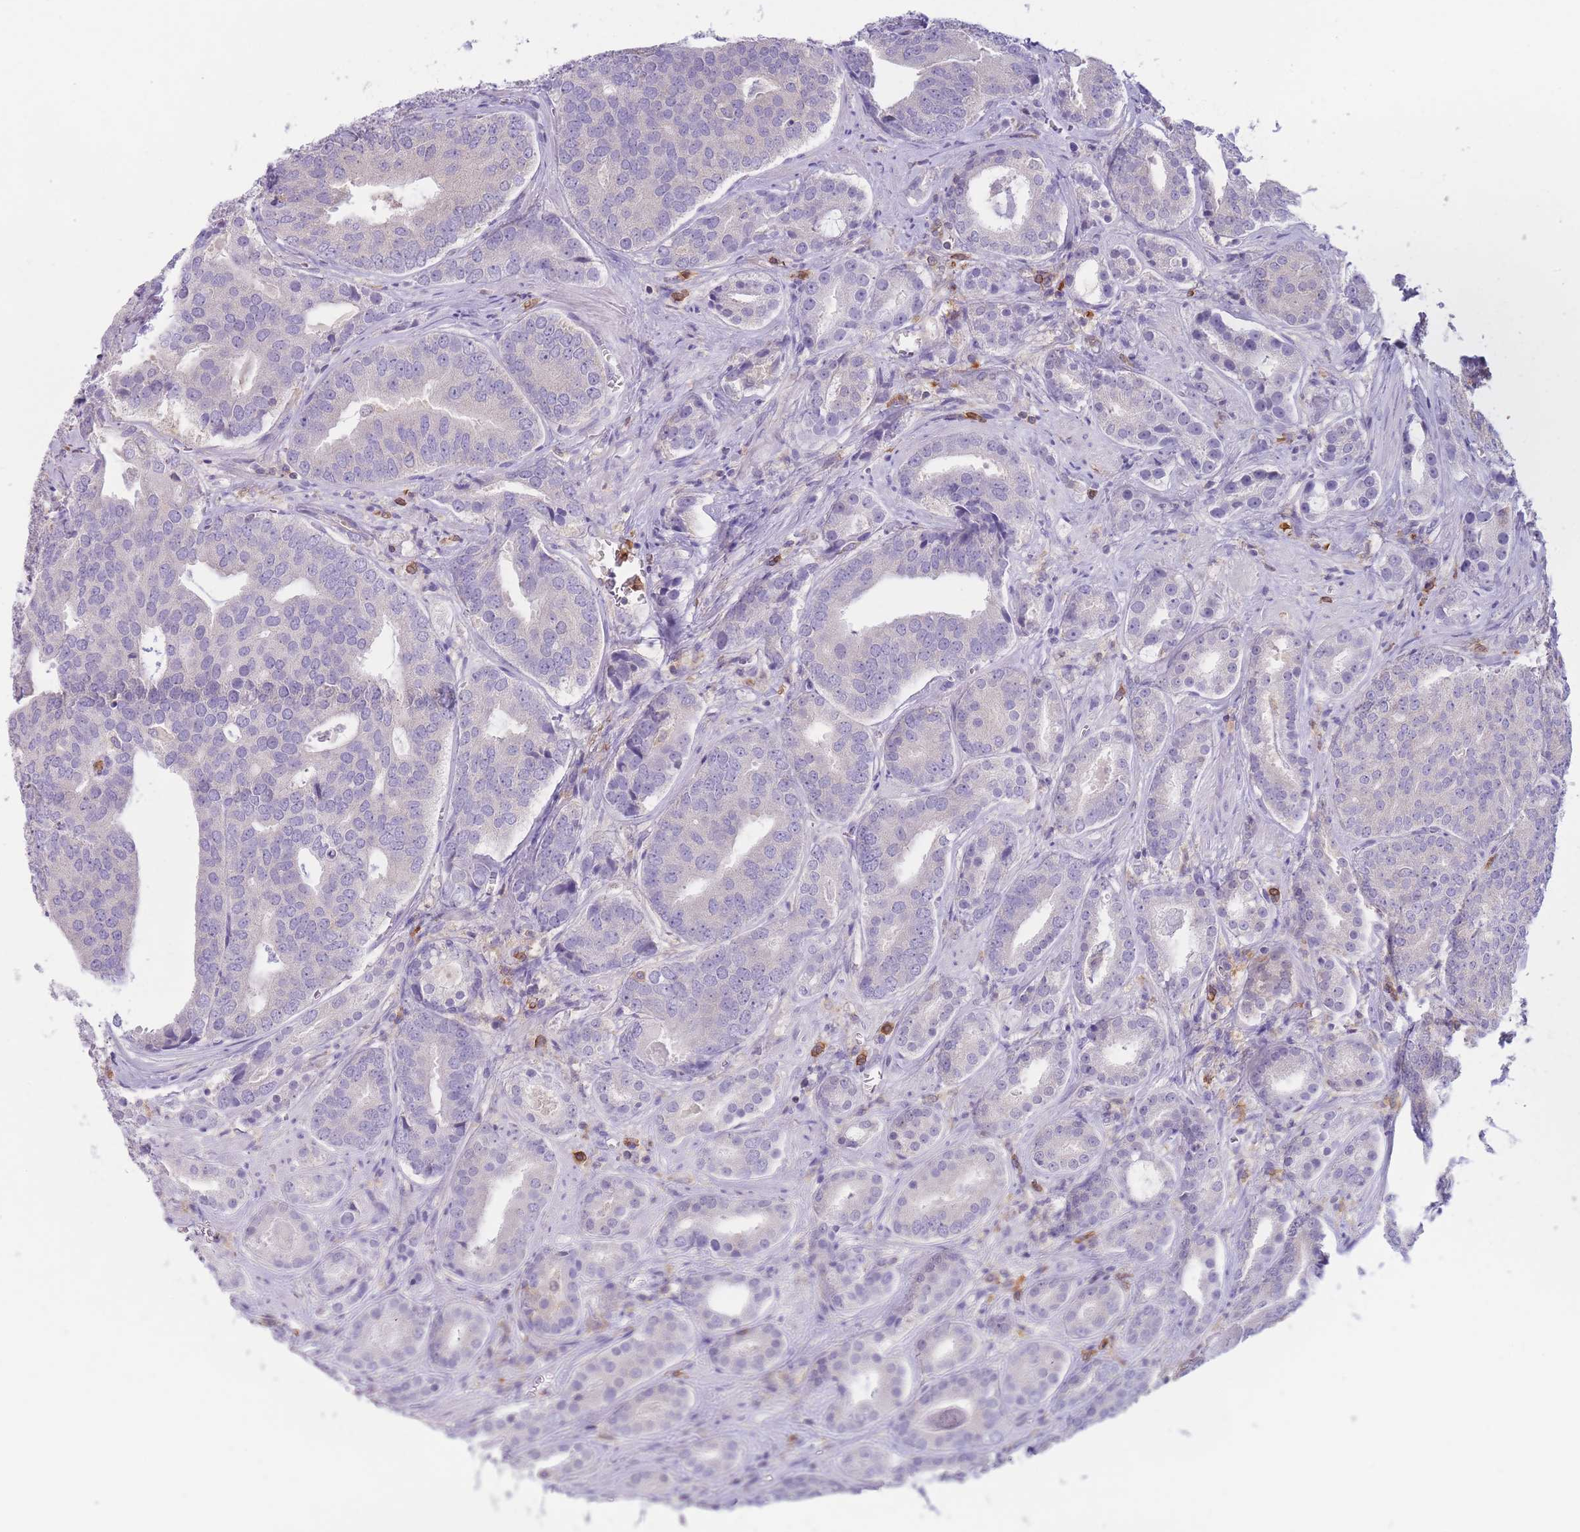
{"staining": {"intensity": "negative", "quantity": "none", "location": "none"}, "tissue": "prostate cancer", "cell_type": "Tumor cells", "image_type": "cancer", "snomed": [{"axis": "morphology", "description": "Adenocarcinoma, High grade"}, {"axis": "topography", "description": "Prostate"}], "caption": "Immunohistochemistry (IHC) image of neoplastic tissue: human prostate adenocarcinoma (high-grade) stained with DAB (3,3'-diaminobenzidine) reveals no significant protein expression in tumor cells.", "gene": "ST3GAL4", "patient": {"sex": "male", "age": 55}}